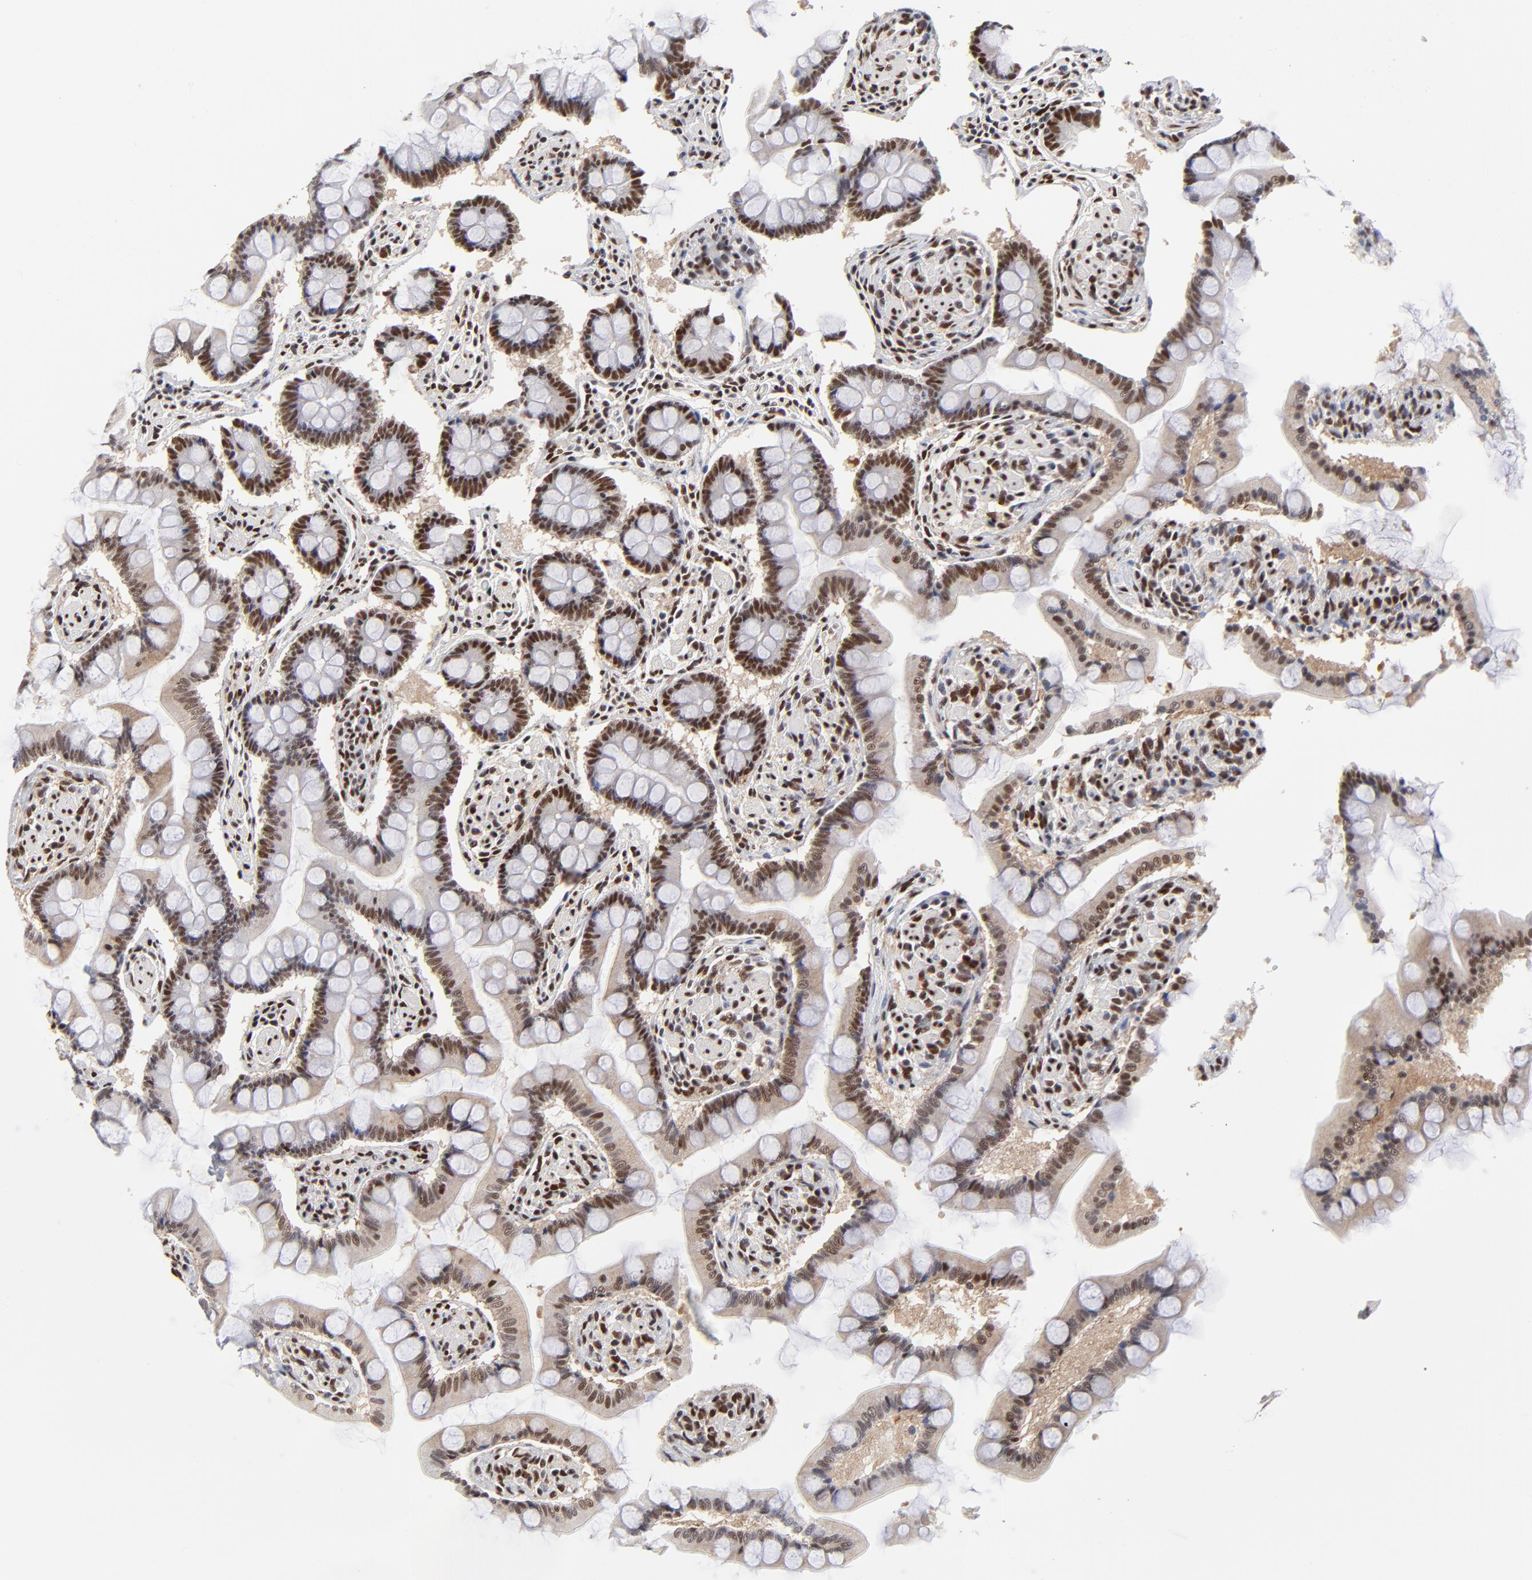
{"staining": {"intensity": "strong", "quantity": ">75%", "location": "nuclear"}, "tissue": "small intestine", "cell_type": "Glandular cells", "image_type": "normal", "snomed": [{"axis": "morphology", "description": "Normal tissue, NOS"}, {"axis": "topography", "description": "Small intestine"}], "caption": "This is a photomicrograph of immunohistochemistry staining of normal small intestine, which shows strong staining in the nuclear of glandular cells.", "gene": "ZMYM3", "patient": {"sex": "male", "age": 41}}